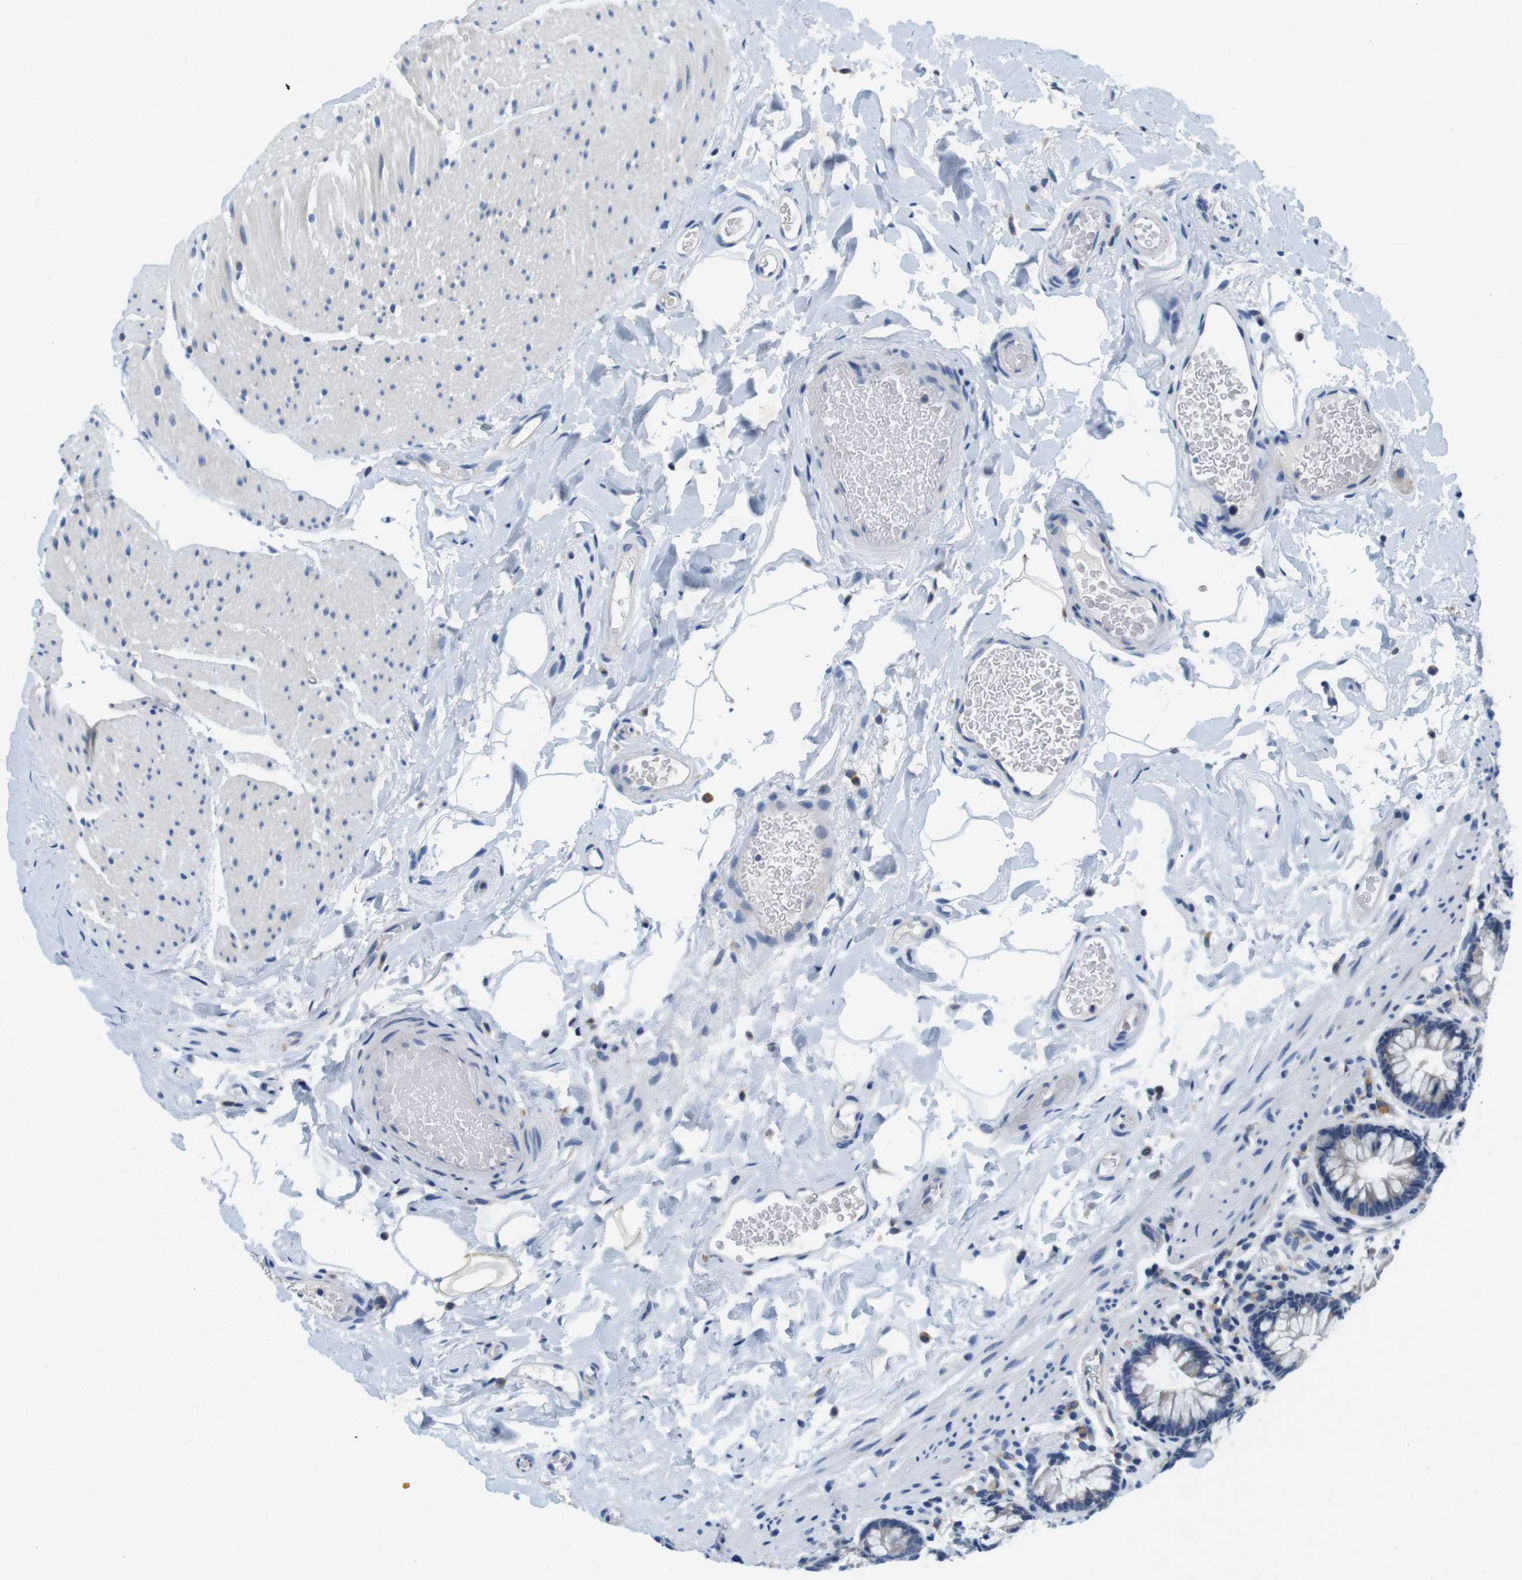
{"staining": {"intensity": "negative", "quantity": "none", "location": "none"}, "tissue": "colon", "cell_type": "Endothelial cells", "image_type": "normal", "snomed": [{"axis": "morphology", "description": "Normal tissue, NOS"}, {"axis": "topography", "description": "Colon"}], "caption": "Protein analysis of benign colon displays no significant expression in endothelial cells. Brightfield microscopy of immunohistochemistry (IHC) stained with DAB (3,3'-diaminobenzidine) (brown) and hematoxylin (blue), captured at high magnification.", "gene": "CNGA2", "patient": {"sex": "female", "age": 80}}